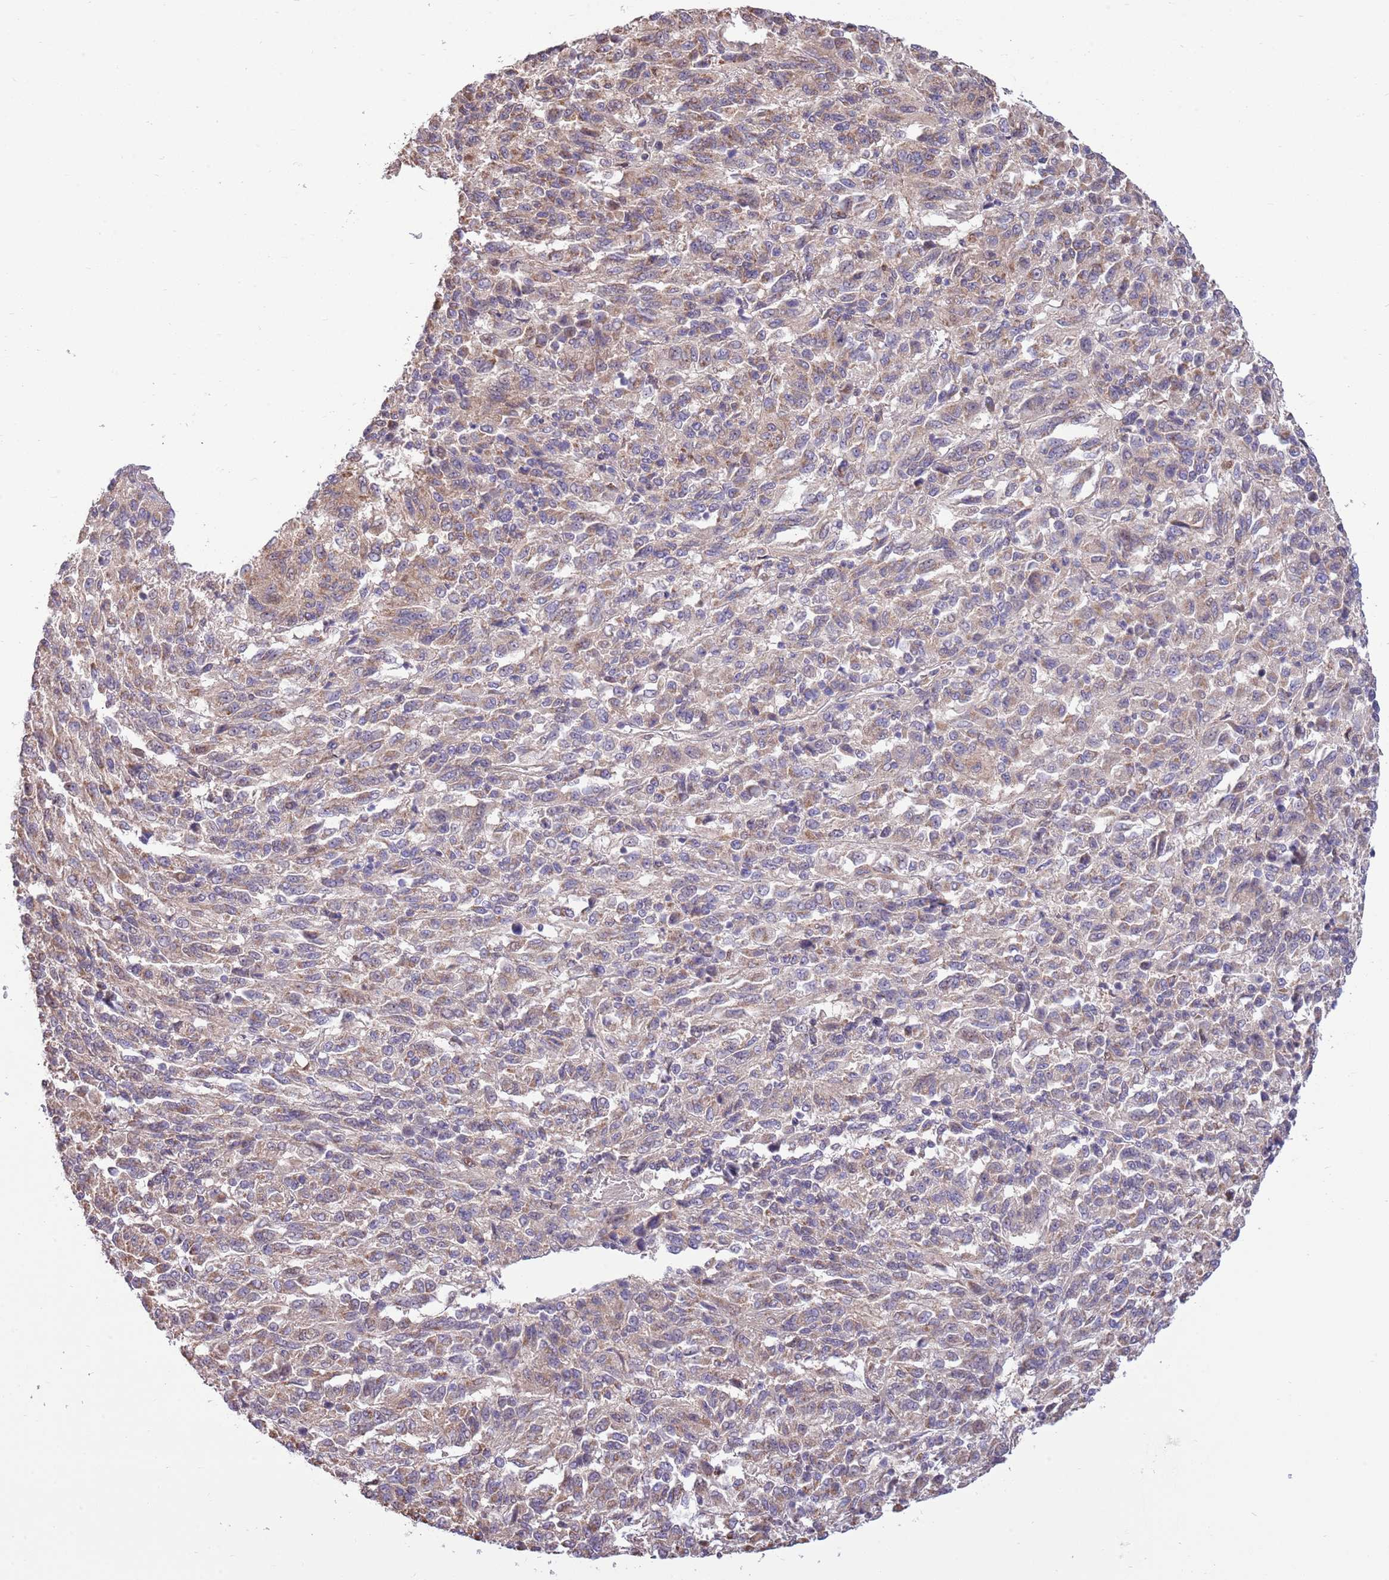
{"staining": {"intensity": "weak", "quantity": ">75%", "location": "cytoplasmic/membranous"}, "tissue": "melanoma", "cell_type": "Tumor cells", "image_type": "cancer", "snomed": [{"axis": "morphology", "description": "Malignant melanoma, Metastatic site"}, {"axis": "topography", "description": "Lung"}], "caption": "The immunohistochemical stain labels weak cytoplasmic/membranous positivity in tumor cells of malignant melanoma (metastatic site) tissue. (Brightfield microscopy of DAB IHC at high magnification).", "gene": "ARL2BP", "patient": {"sex": "male", "age": 64}}